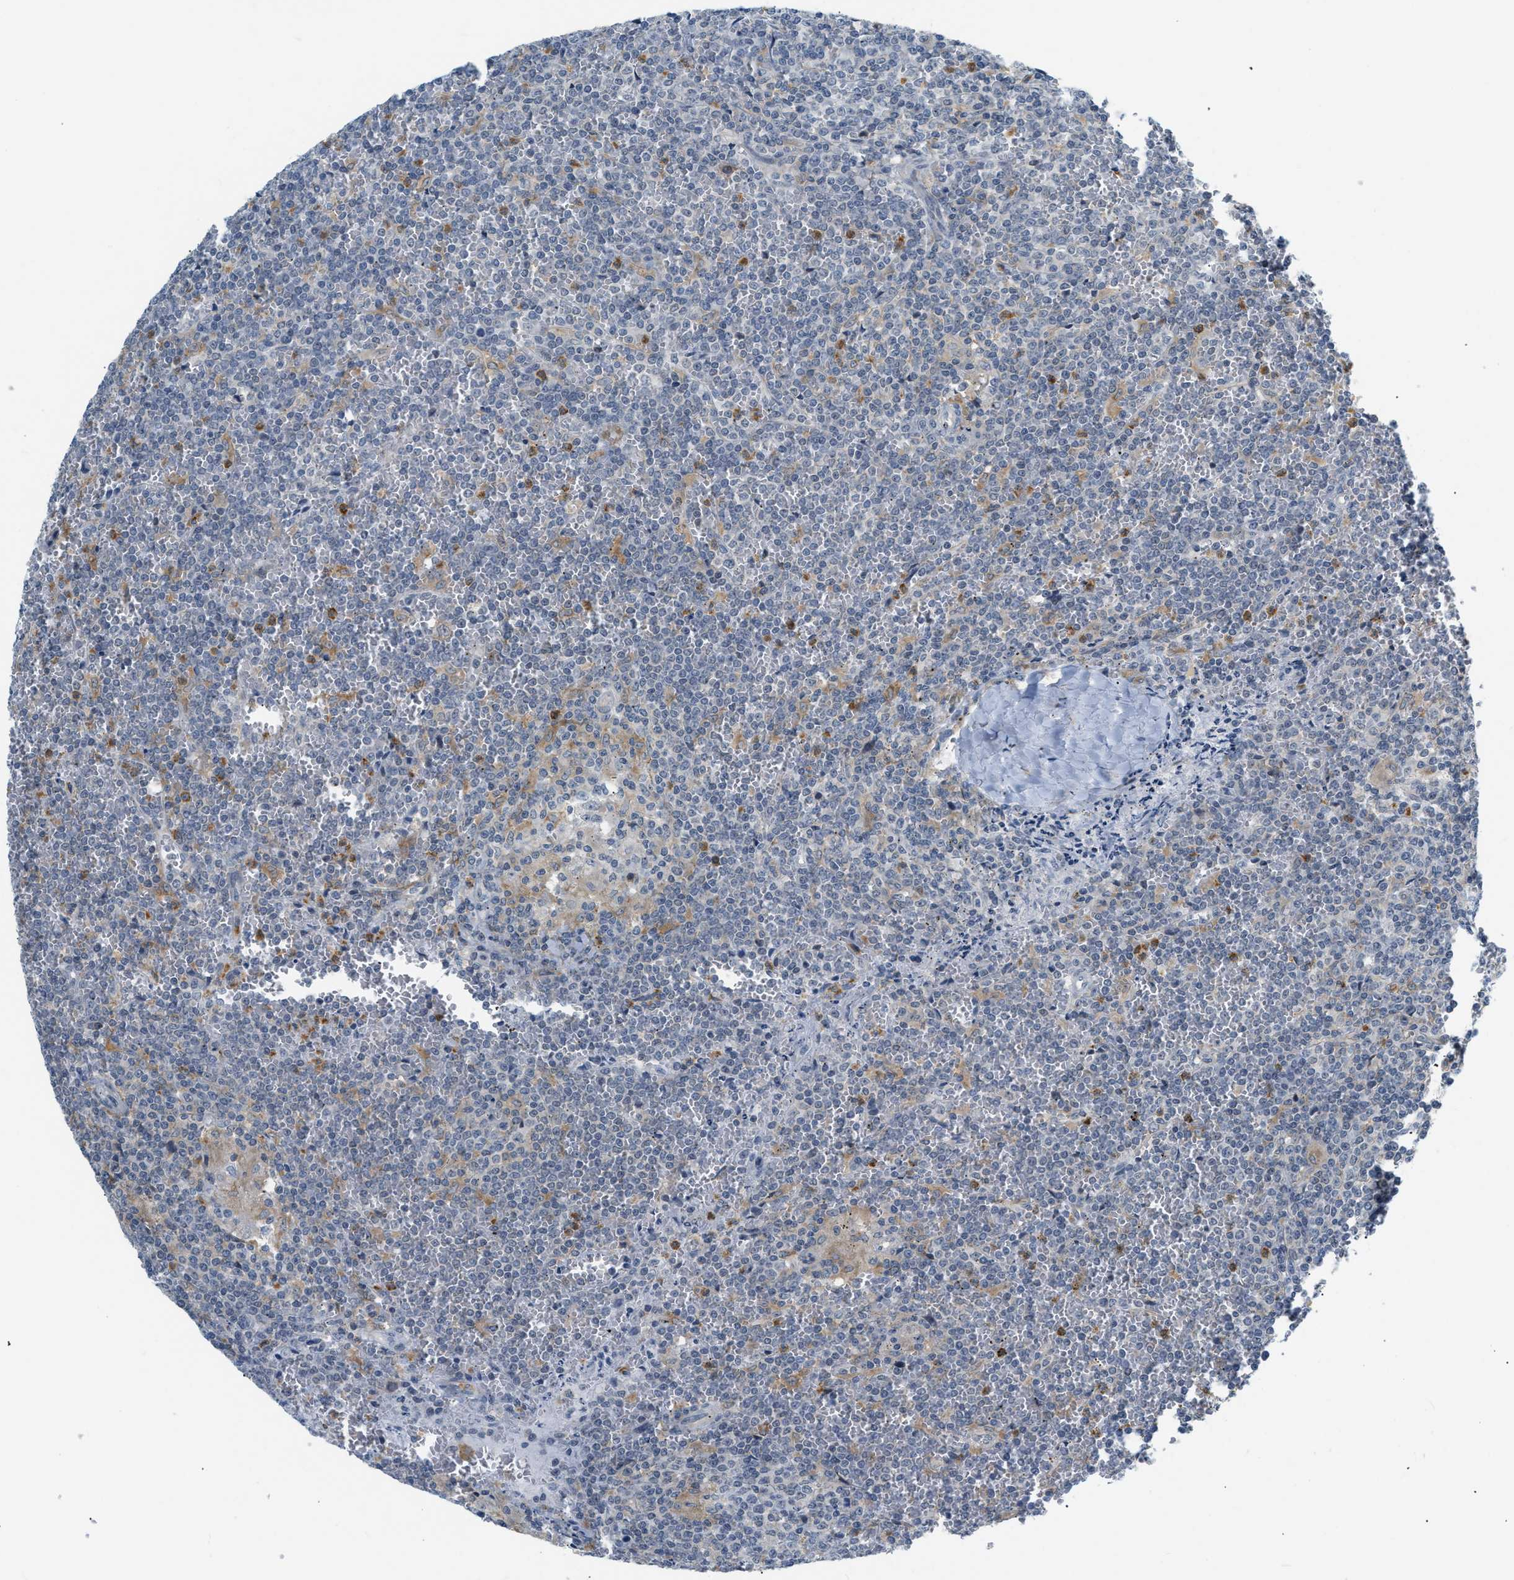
{"staining": {"intensity": "negative", "quantity": "none", "location": "none"}, "tissue": "lymphoma", "cell_type": "Tumor cells", "image_type": "cancer", "snomed": [{"axis": "morphology", "description": "Malignant lymphoma, non-Hodgkin's type, Low grade"}, {"axis": "topography", "description": "Spleen"}], "caption": "This is an immunohistochemistry (IHC) micrograph of human lymphoma. There is no staining in tumor cells.", "gene": "ZNF408", "patient": {"sex": "female", "age": 19}}